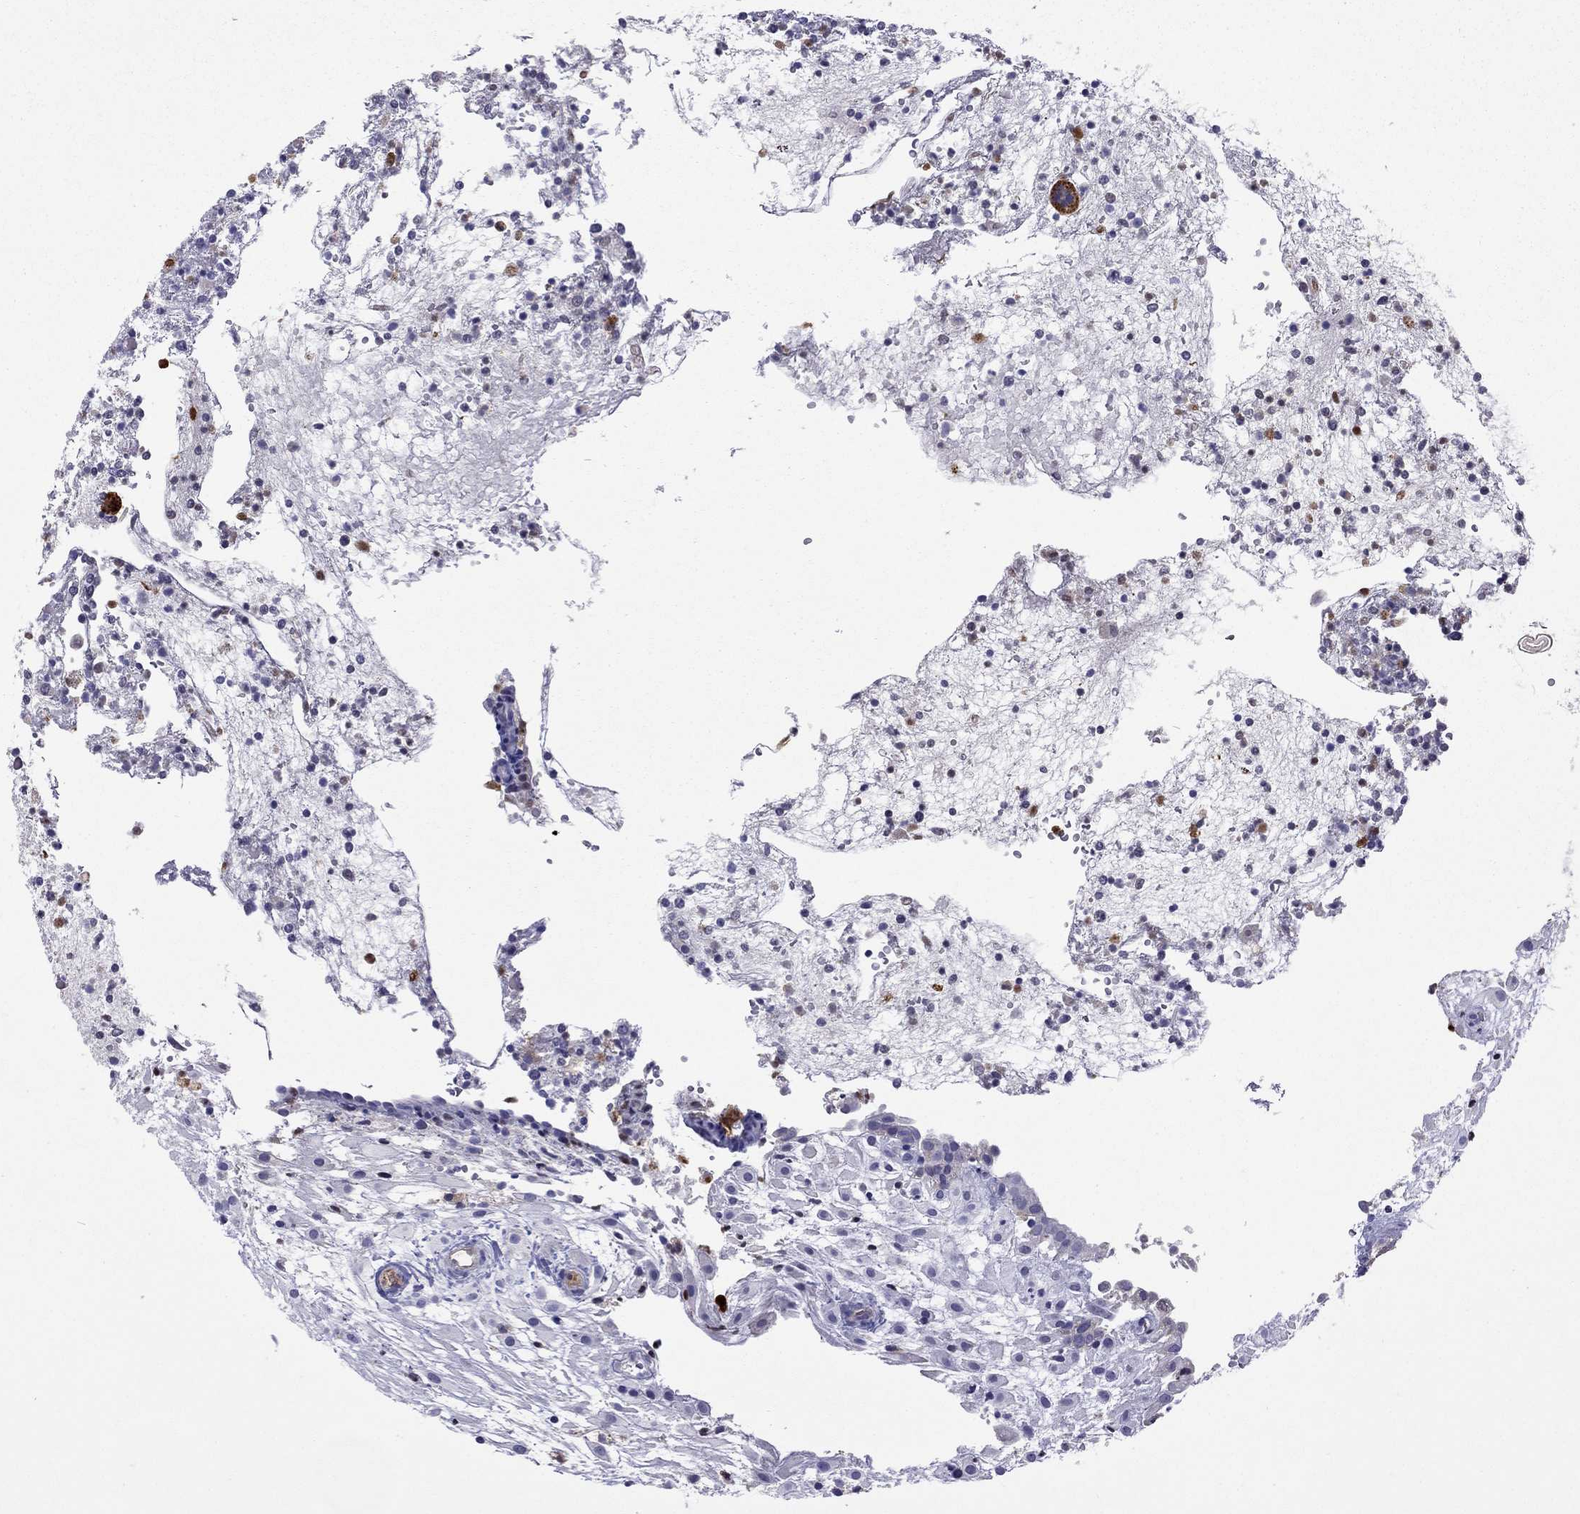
{"staining": {"intensity": "strong", "quantity": "<25%", "location": "cytoplasmic/membranous"}, "tissue": "placenta", "cell_type": "Trophoblastic cells", "image_type": "normal", "snomed": [{"axis": "morphology", "description": "Normal tissue, NOS"}, {"axis": "topography", "description": "Placenta"}], "caption": "Placenta stained with DAB immunohistochemistry reveals medium levels of strong cytoplasmic/membranous expression in approximately <25% of trophoblastic cells. Nuclei are stained in blue.", "gene": "SERPINA3", "patient": {"sex": "female", "age": 24}}